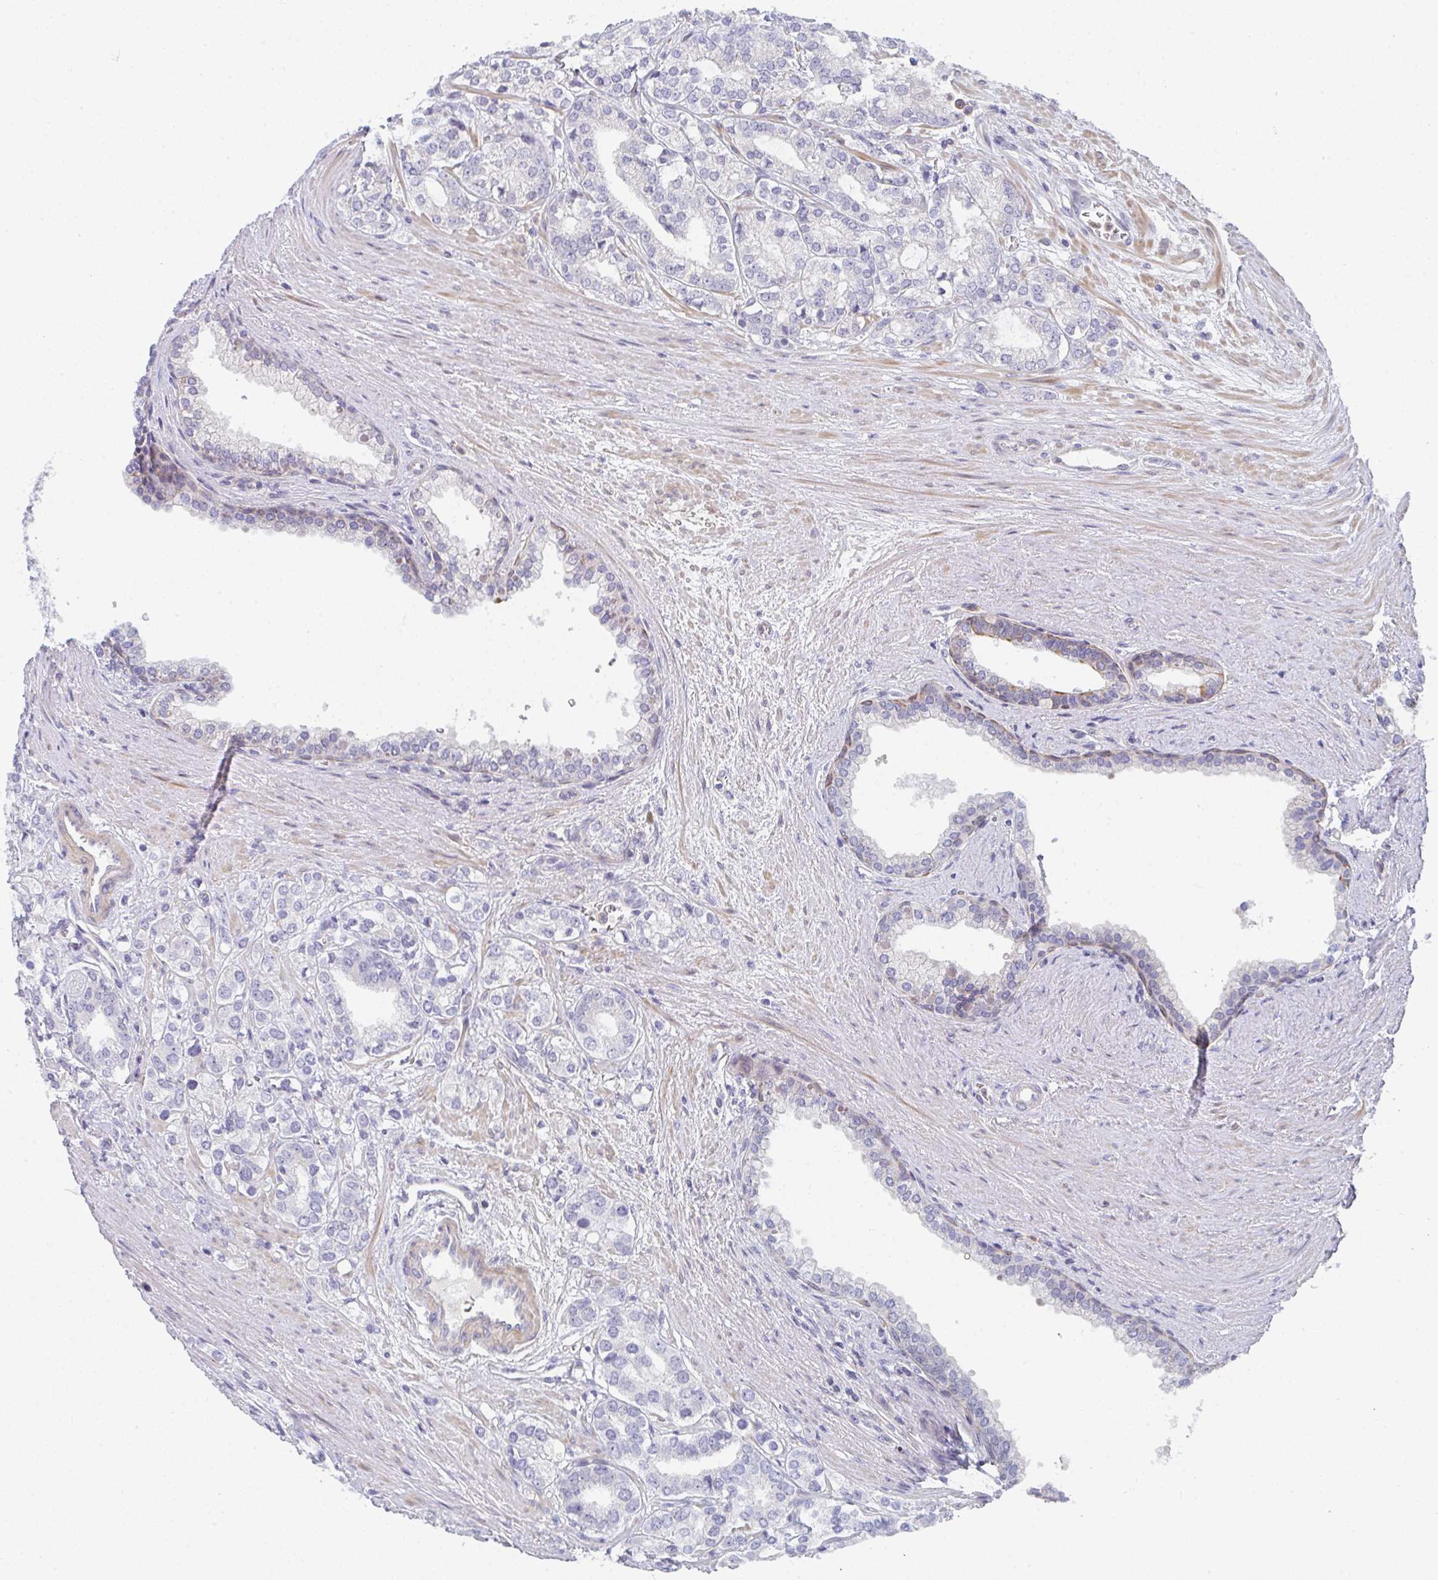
{"staining": {"intensity": "negative", "quantity": "none", "location": "none"}, "tissue": "prostate cancer", "cell_type": "Tumor cells", "image_type": "cancer", "snomed": [{"axis": "morphology", "description": "Adenocarcinoma, High grade"}, {"axis": "topography", "description": "Prostate"}], "caption": "Prostate cancer was stained to show a protein in brown. There is no significant positivity in tumor cells.", "gene": "KLHL33", "patient": {"sex": "male", "age": 58}}